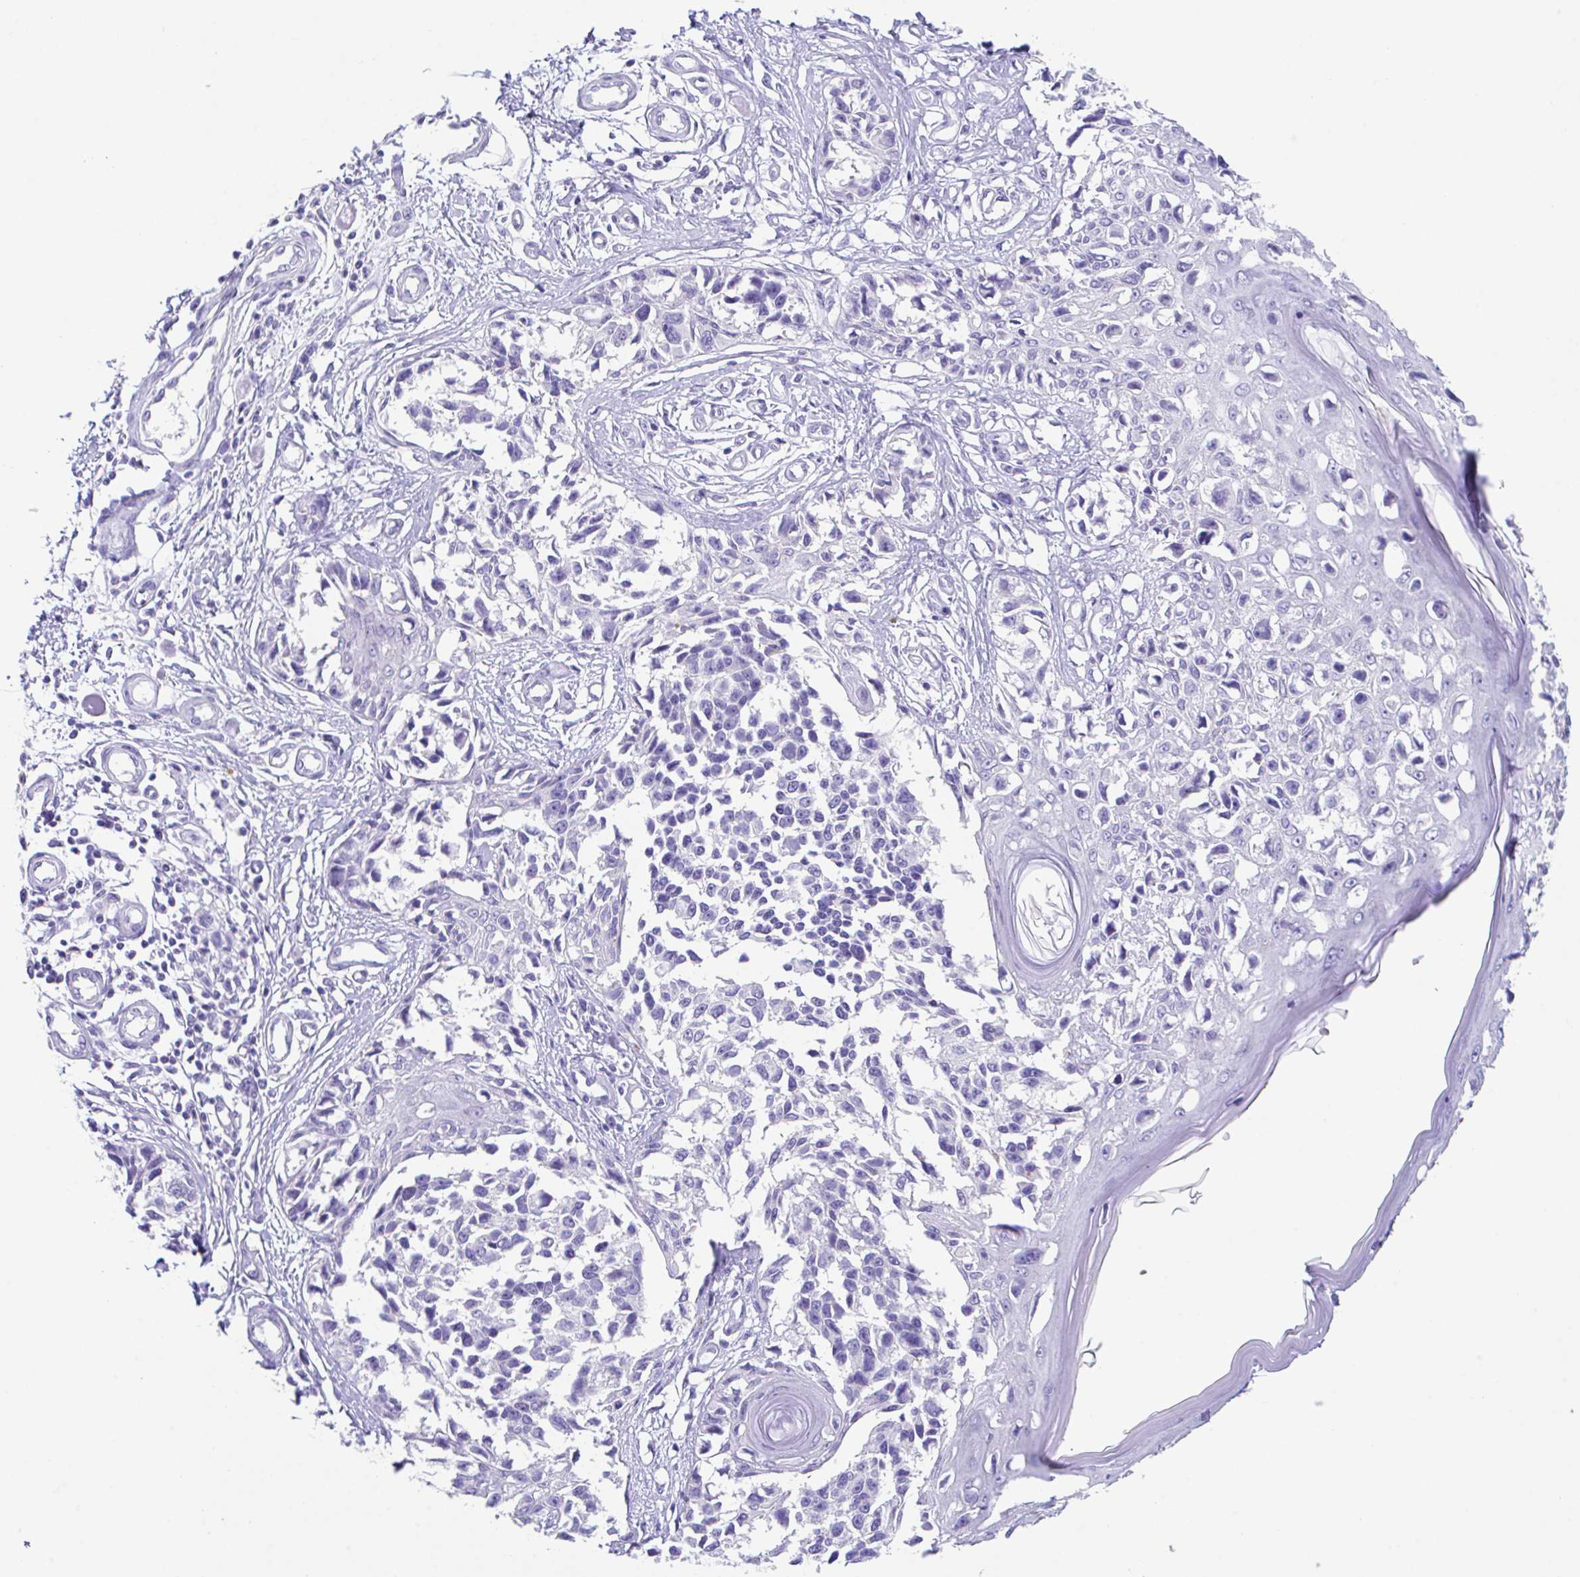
{"staining": {"intensity": "negative", "quantity": "none", "location": "none"}, "tissue": "melanoma", "cell_type": "Tumor cells", "image_type": "cancer", "snomed": [{"axis": "morphology", "description": "Malignant melanoma, NOS"}, {"axis": "topography", "description": "Skin"}], "caption": "Immunohistochemistry histopathology image of human malignant melanoma stained for a protein (brown), which exhibits no positivity in tumor cells.", "gene": "HACD4", "patient": {"sex": "male", "age": 73}}